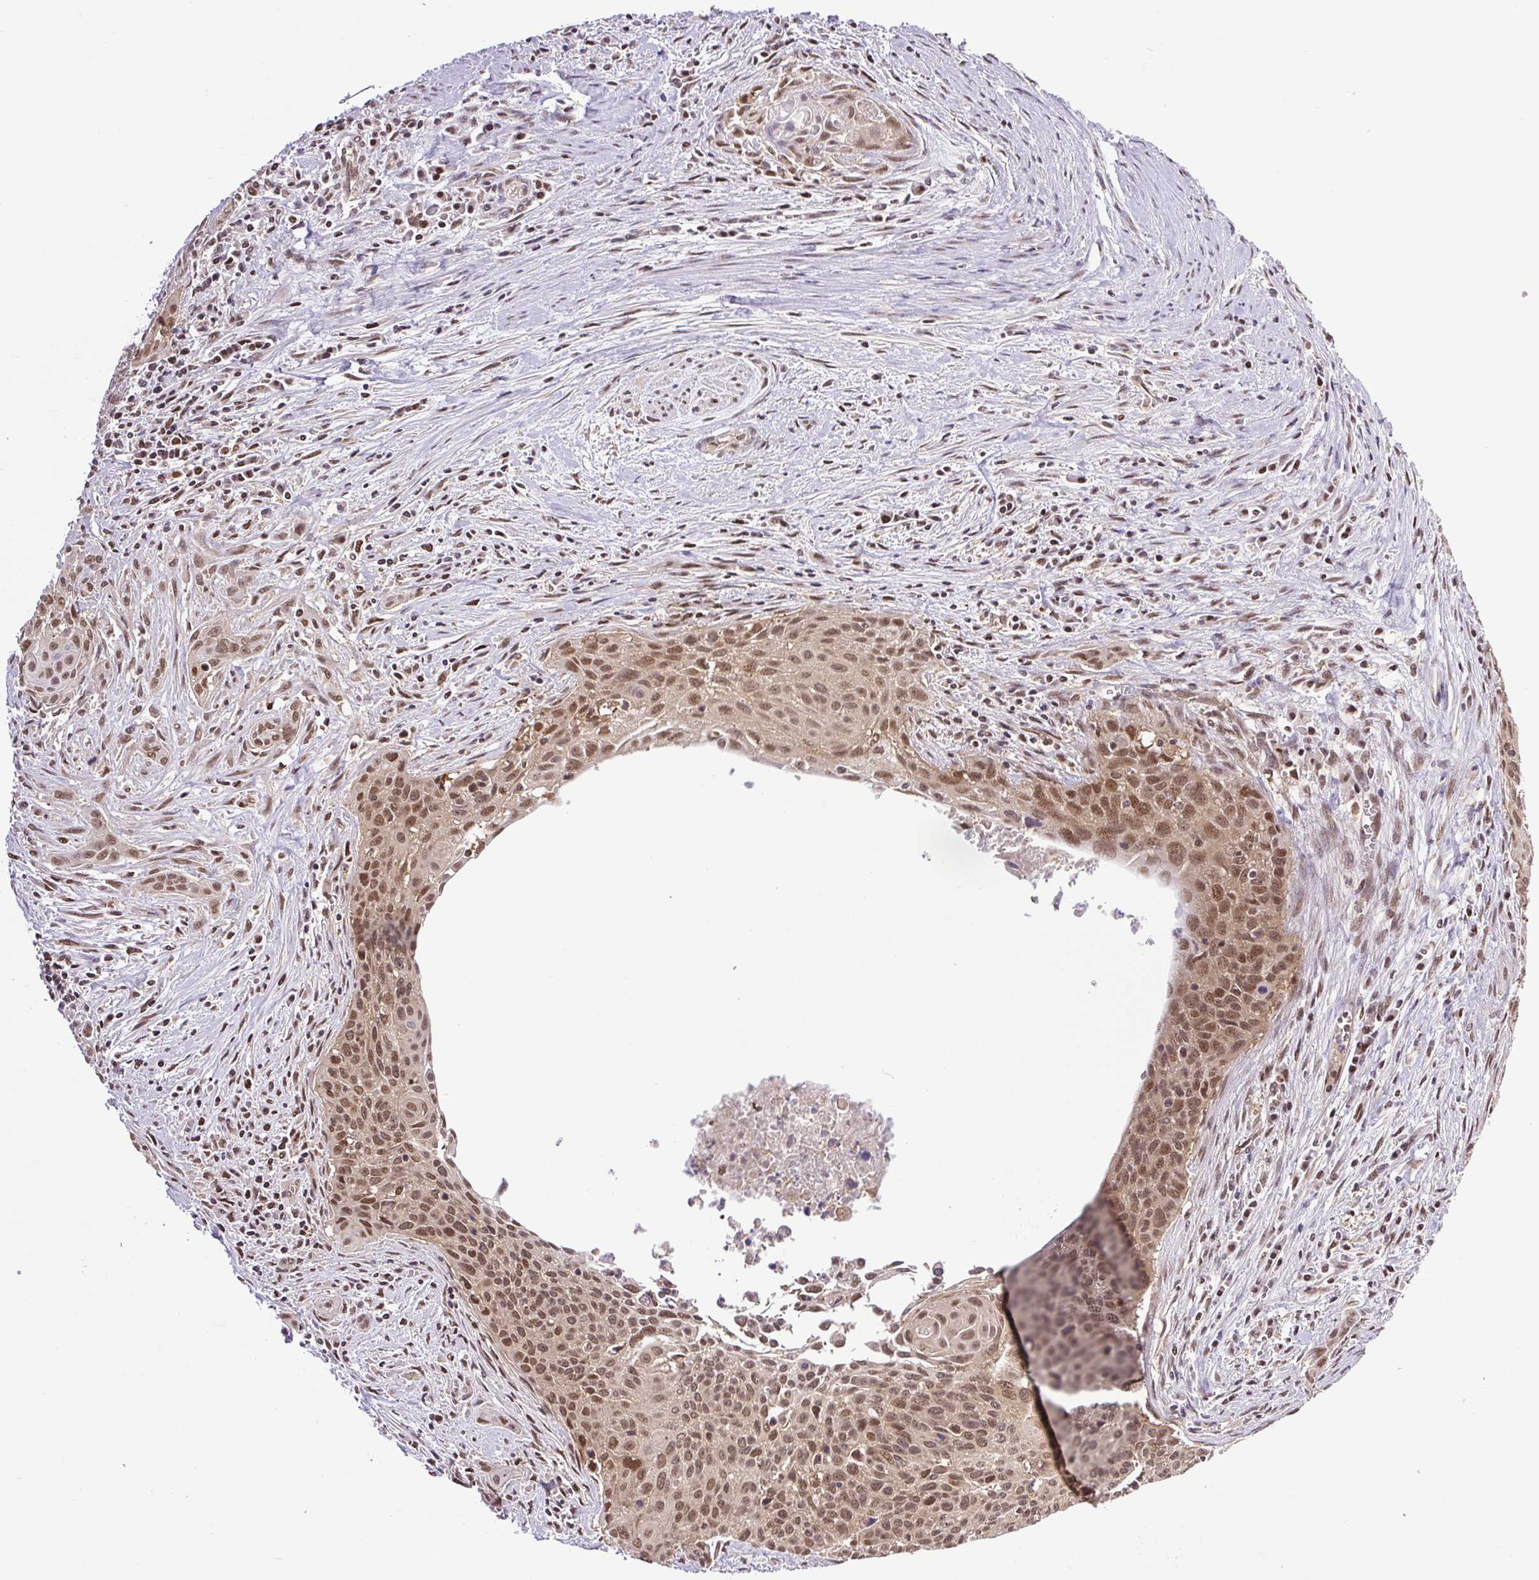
{"staining": {"intensity": "moderate", "quantity": ">75%", "location": "nuclear"}, "tissue": "cervical cancer", "cell_type": "Tumor cells", "image_type": "cancer", "snomed": [{"axis": "morphology", "description": "Squamous cell carcinoma, NOS"}, {"axis": "topography", "description": "Cervix"}], "caption": "Cervical cancer tissue demonstrates moderate nuclear positivity in approximately >75% of tumor cells", "gene": "SGTA", "patient": {"sex": "female", "age": 55}}